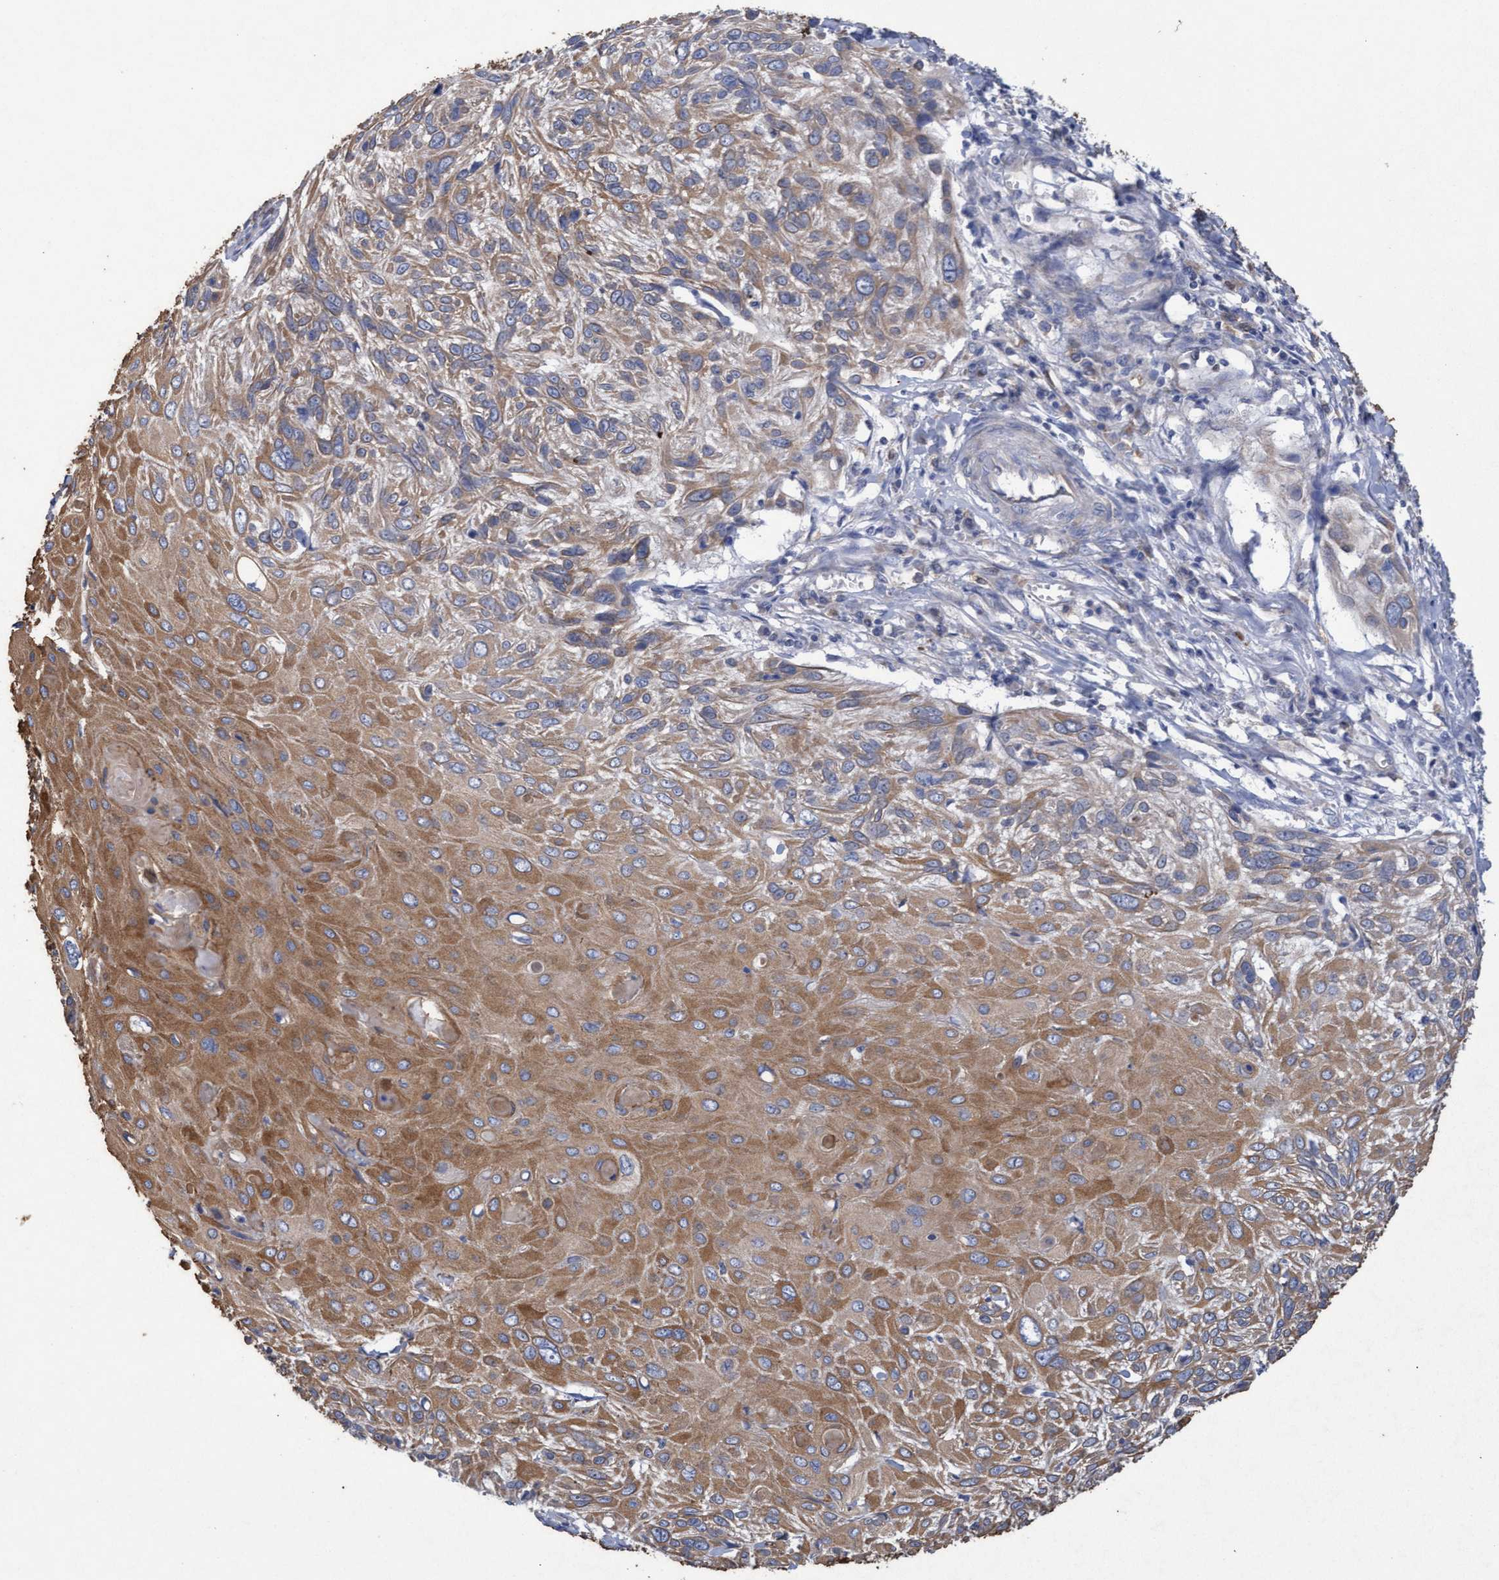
{"staining": {"intensity": "moderate", "quantity": ">75%", "location": "cytoplasmic/membranous"}, "tissue": "cervical cancer", "cell_type": "Tumor cells", "image_type": "cancer", "snomed": [{"axis": "morphology", "description": "Squamous cell carcinoma, NOS"}, {"axis": "topography", "description": "Cervix"}], "caption": "A brown stain highlights moderate cytoplasmic/membranous staining of a protein in cervical cancer tumor cells.", "gene": "MRPL38", "patient": {"sex": "female", "age": 51}}